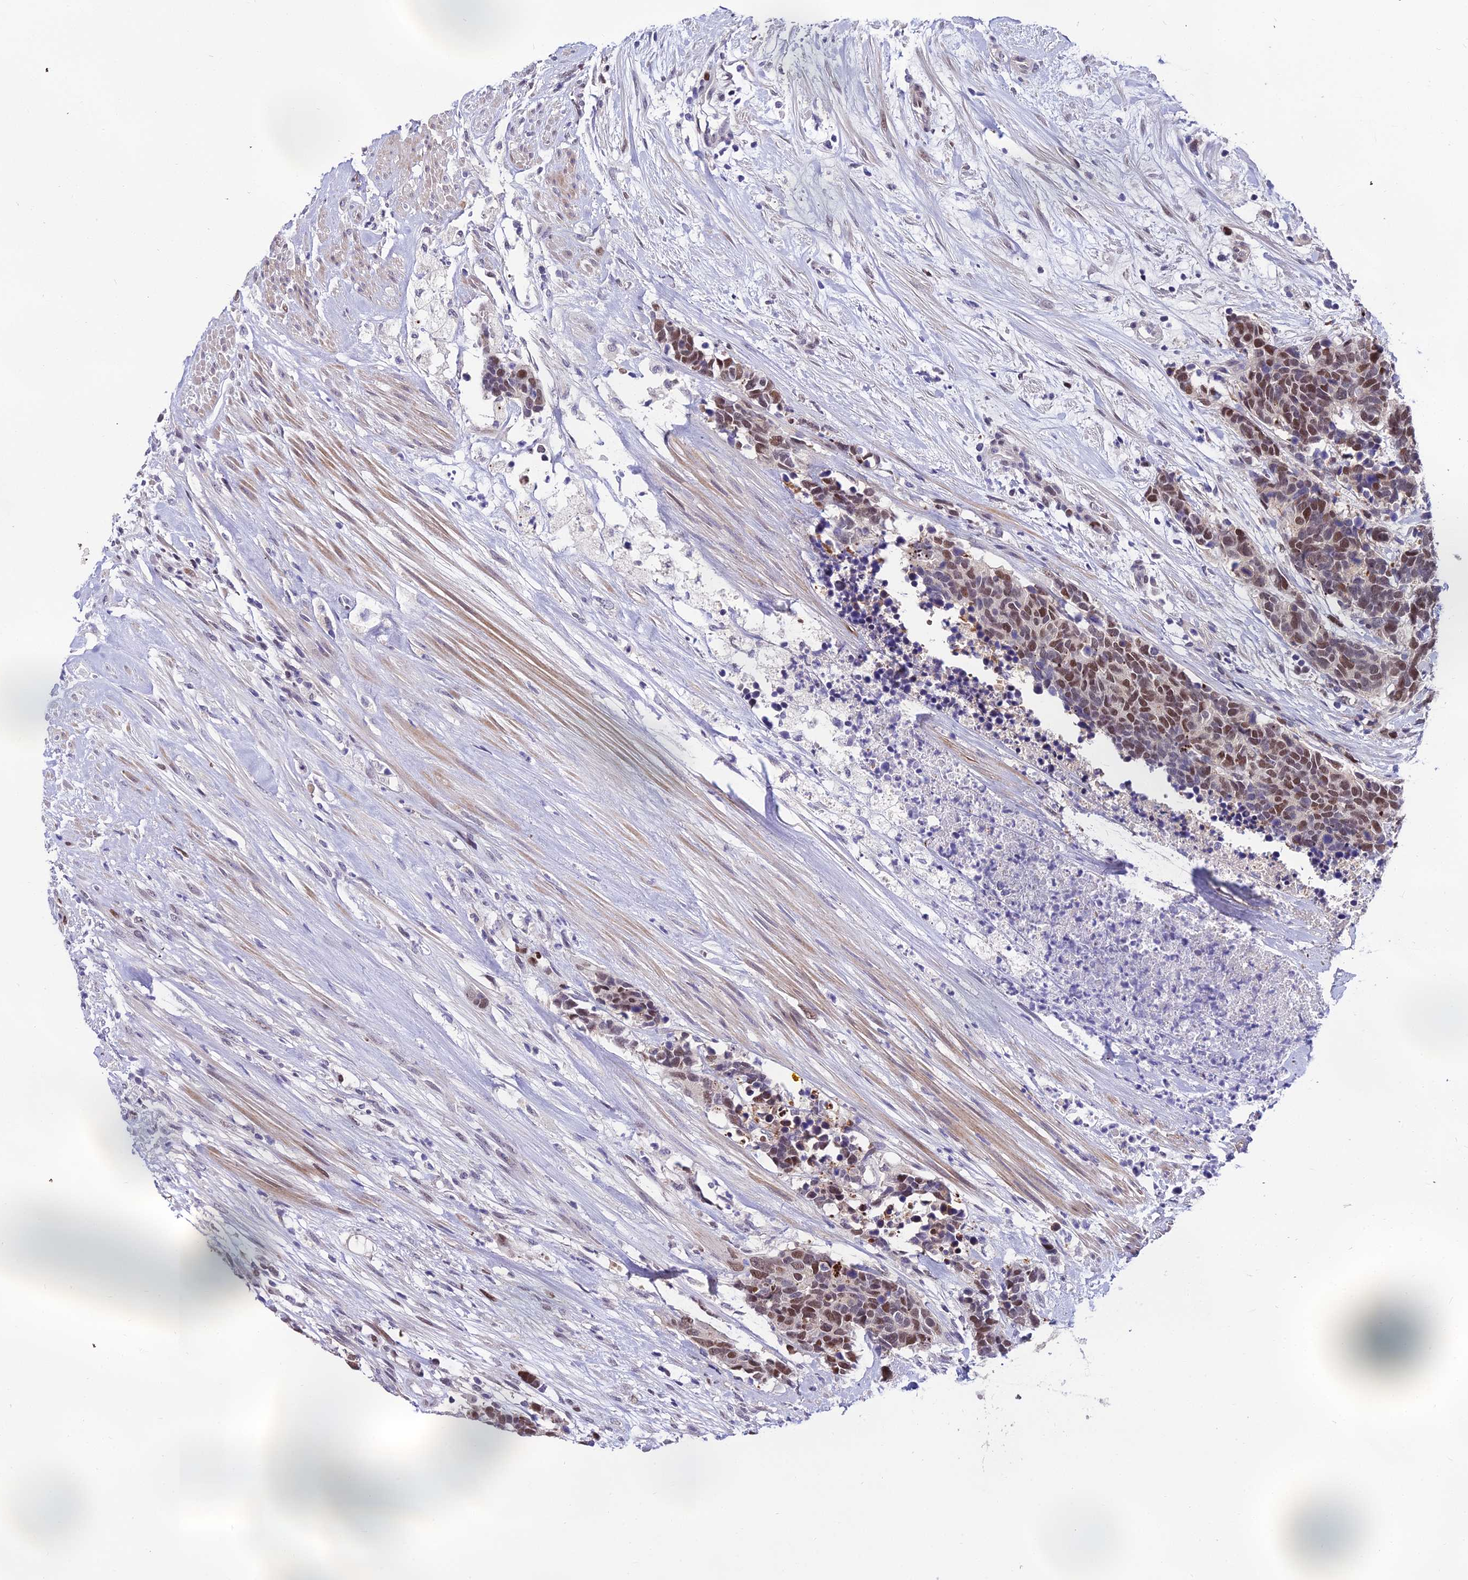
{"staining": {"intensity": "moderate", "quantity": ">75%", "location": "nuclear"}, "tissue": "carcinoid", "cell_type": "Tumor cells", "image_type": "cancer", "snomed": [{"axis": "morphology", "description": "Carcinoma, NOS"}, {"axis": "morphology", "description": "Carcinoid, malignant, NOS"}, {"axis": "topography", "description": "Prostate"}], "caption": "A brown stain highlights moderate nuclear expression of a protein in human carcinoid tumor cells.", "gene": "TRIML2", "patient": {"sex": "male", "age": 57}}